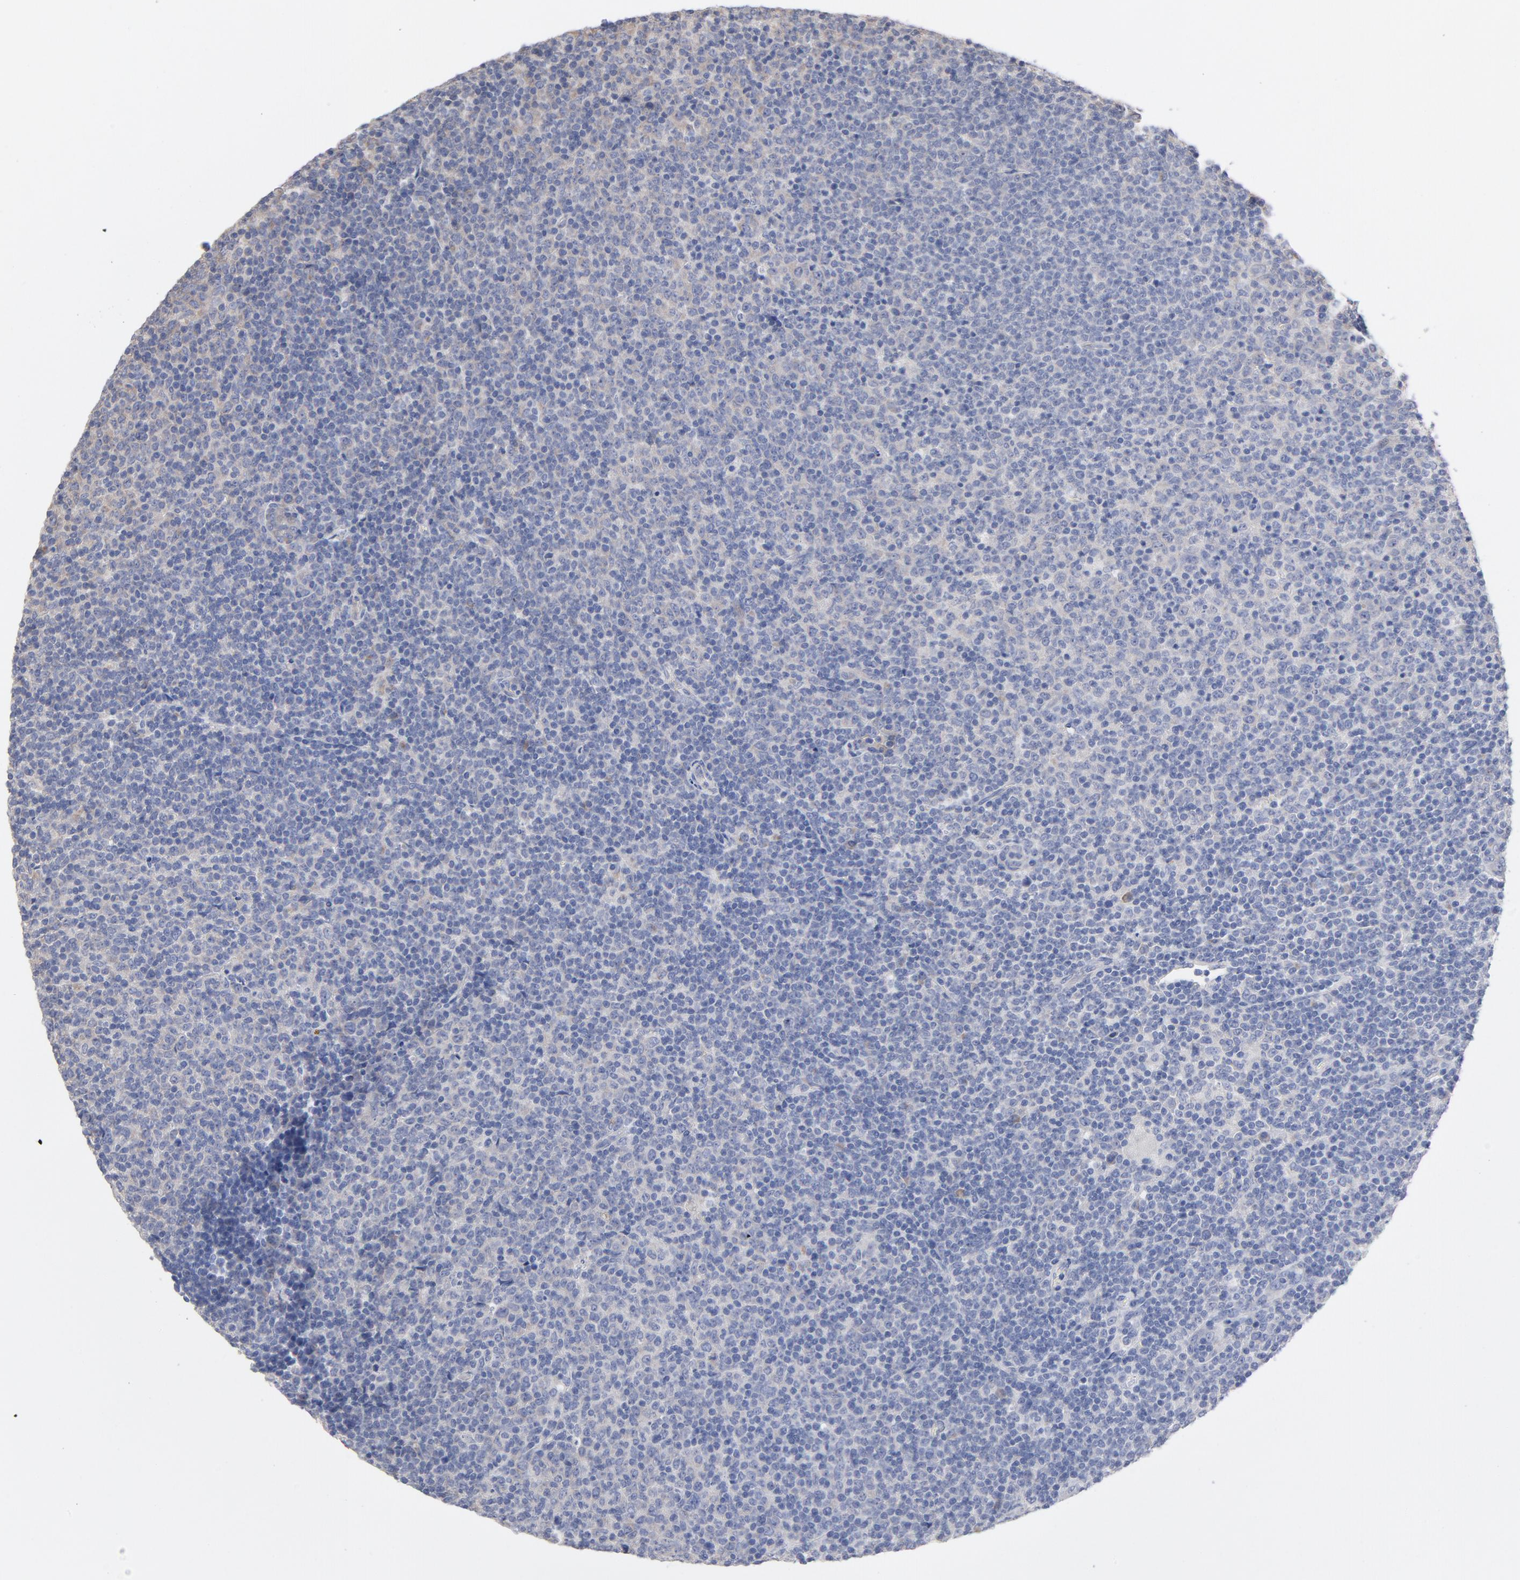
{"staining": {"intensity": "weak", "quantity": "<25%", "location": "cytoplasmic/membranous"}, "tissue": "lymphoma", "cell_type": "Tumor cells", "image_type": "cancer", "snomed": [{"axis": "morphology", "description": "Malignant lymphoma, non-Hodgkin's type, Low grade"}, {"axis": "topography", "description": "Lymph node"}], "caption": "This is an immunohistochemistry histopathology image of lymphoma. There is no staining in tumor cells.", "gene": "CPE", "patient": {"sex": "male", "age": 70}}